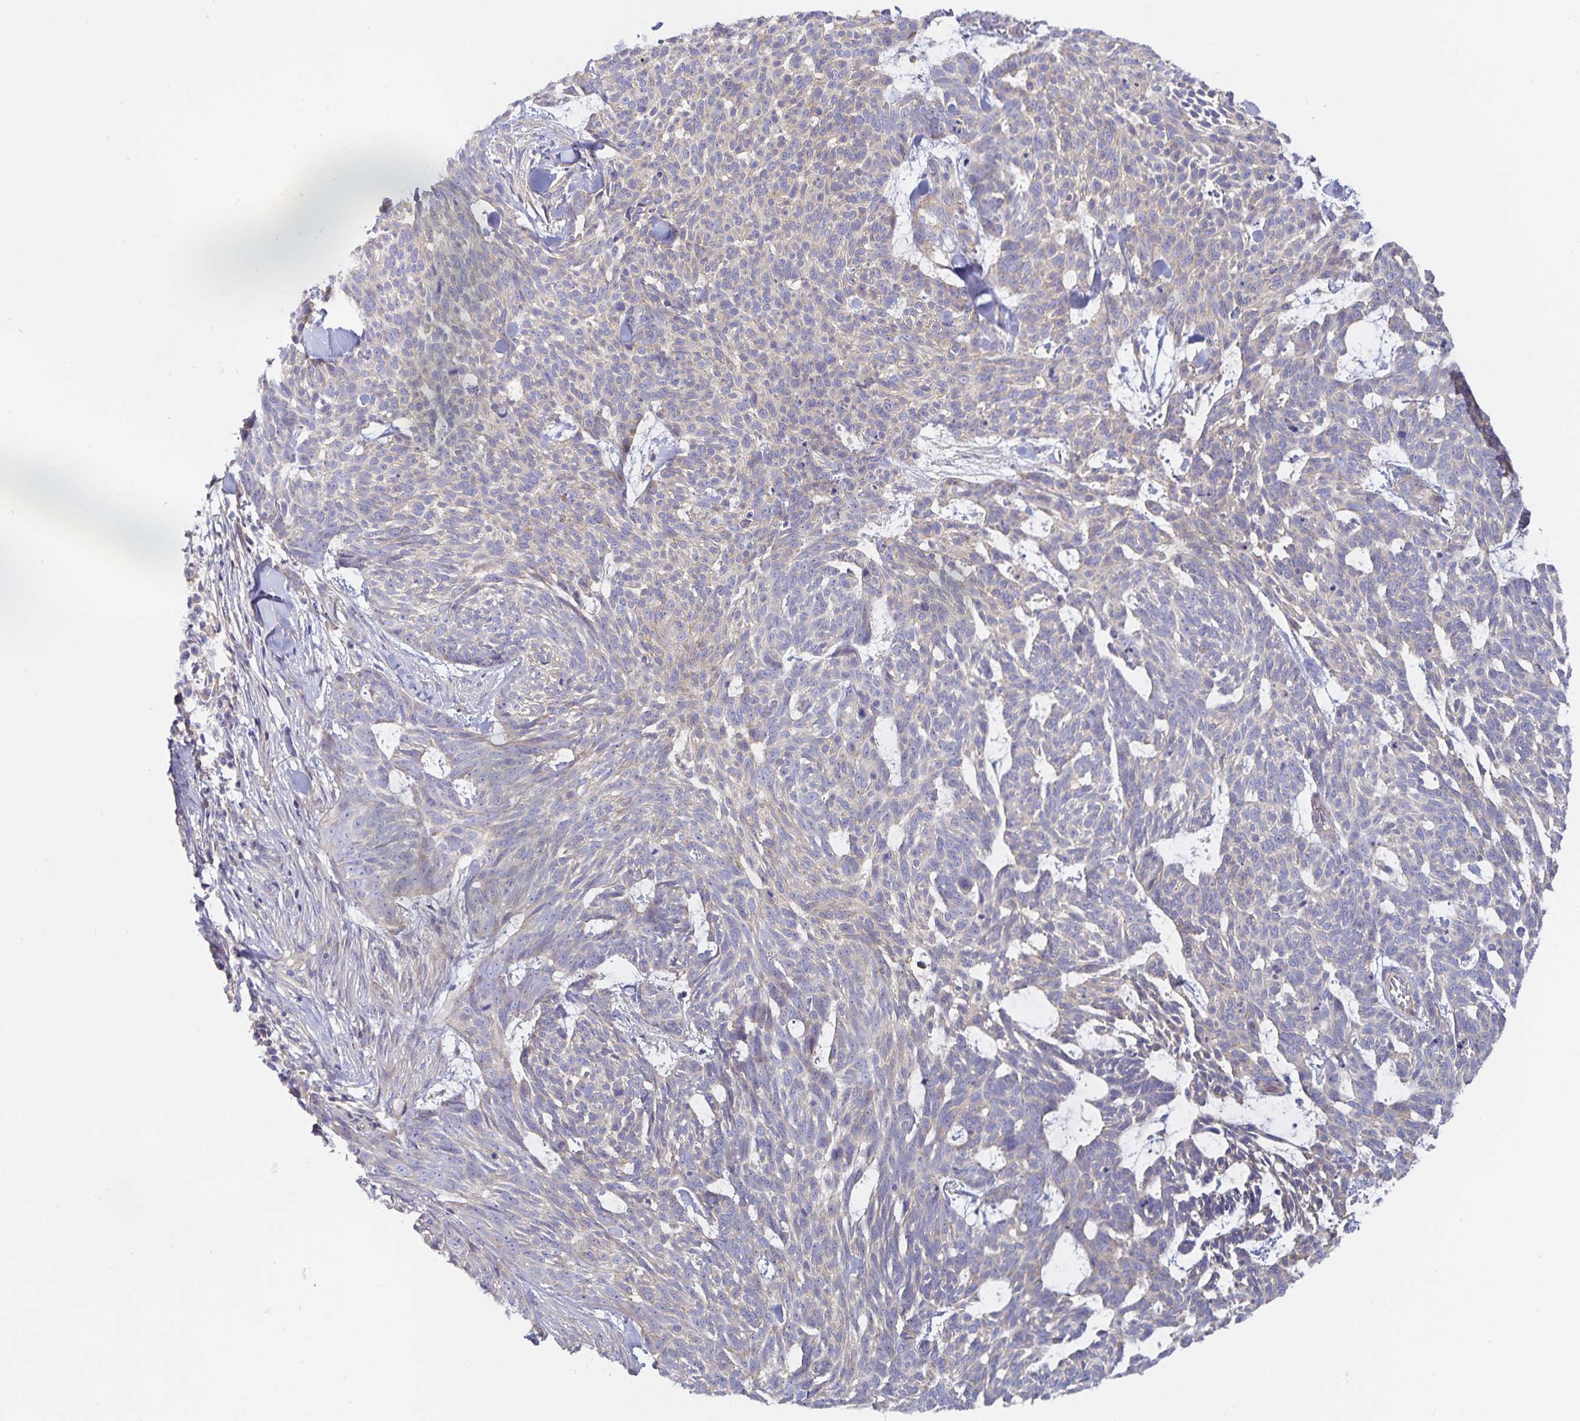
{"staining": {"intensity": "negative", "quantity": "none", "location": "none"}, "tissue": "skin cancer", "cell_type": "Tumor cells", "image_type": "cancer", "snomed": [{"axis": "morphology", "description": "Basal cell carcinoma"}, {"axis": "topography", "description": "Skin"}], "caption": "Immunohistochemistry histopathology image of human skin cancer stained for a protein (brown), which displays no staining in tumor cells. (Stains: DAB (3,3'-diaminobenzidine) immunohistochemistry with hematoxylin counter stain, Microscopy: brightfield microscopy at high magnification).", "gene": "METTL22", "patient": {"sex": "female", "age": 93}}